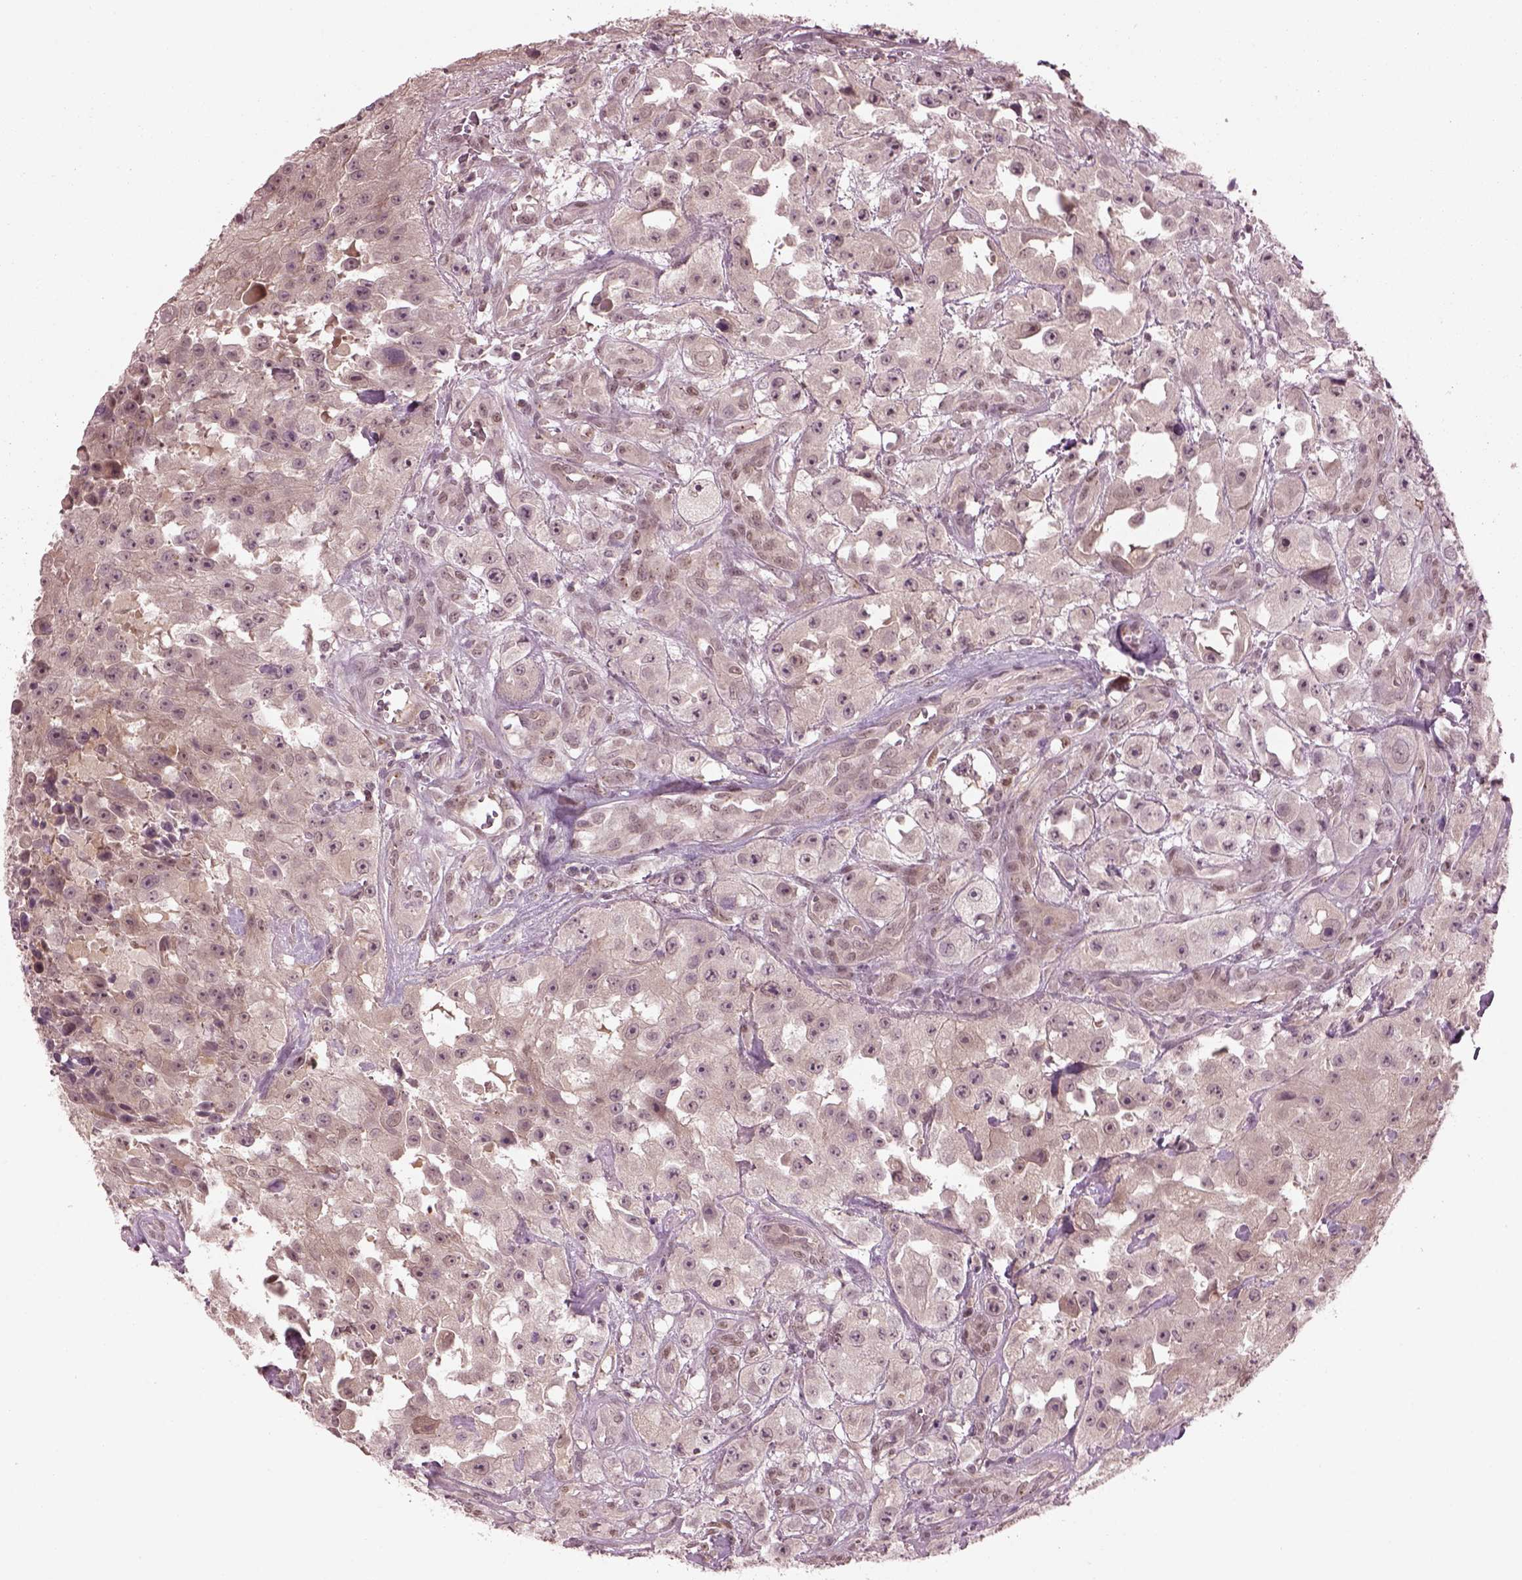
{"staining": {"intensity": "negative", "quantity": "none", "location": "none"}, "tissue": "urothelial cancer", "cell_type": "Tumor cells", "image_type": "cancer", "snomed": [{"axis": "morphology", "description": "Urothelial carcinoma, High grade"}, {"axis": "topography", "description": "Urinary bladder"}], "caption": "IHC histopathology image of neoplastic tissue: human urothelial cancer stained with DAB (3,3'-diaminobenzidine) displays no significant protein expression in tumor cells. The staining is performed using DAB (3,3'-diaminobenzidine) brown chromogen with nuclei counter-stained in using hematoxylin.", "gene": "SRI", "patient": {"sex": "male", "age": 79}}